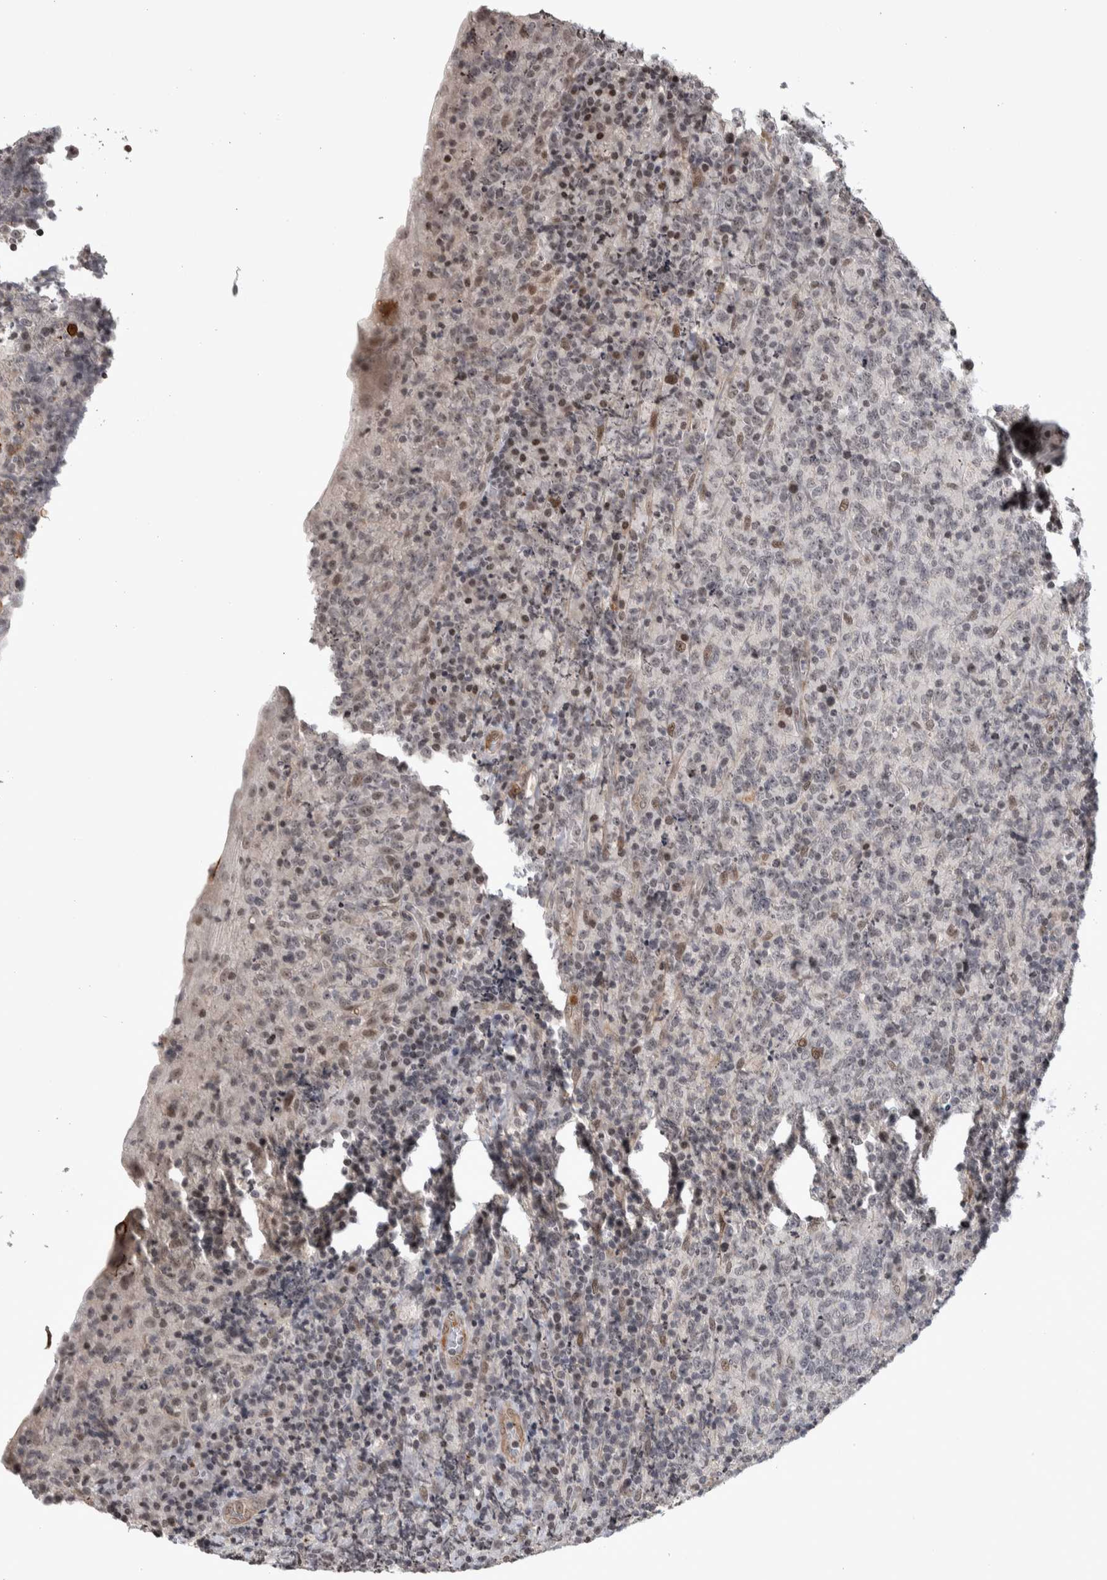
{"staining": {"intensity": "weak", "quantity": "<25%", "location": "nuclear"}, "tissue": "lymphoma", "cell_type": "Tumor cells", "image_type": "cancer", "snomed": [{"axis": "morphology", "description": "Malignant lymphoma, non-Hodgkin's type, High grade"}, {"axis": "topography", "description": "Tonsil"}], "caption": "Malignant lymphoma, non-Hodgkin's type (high-grade) was stained to show a protein in brown. There is no significant staining in tumor cells.", "gene": "ZSCAN21", "patient": {"sex": "female", "age": 36}}